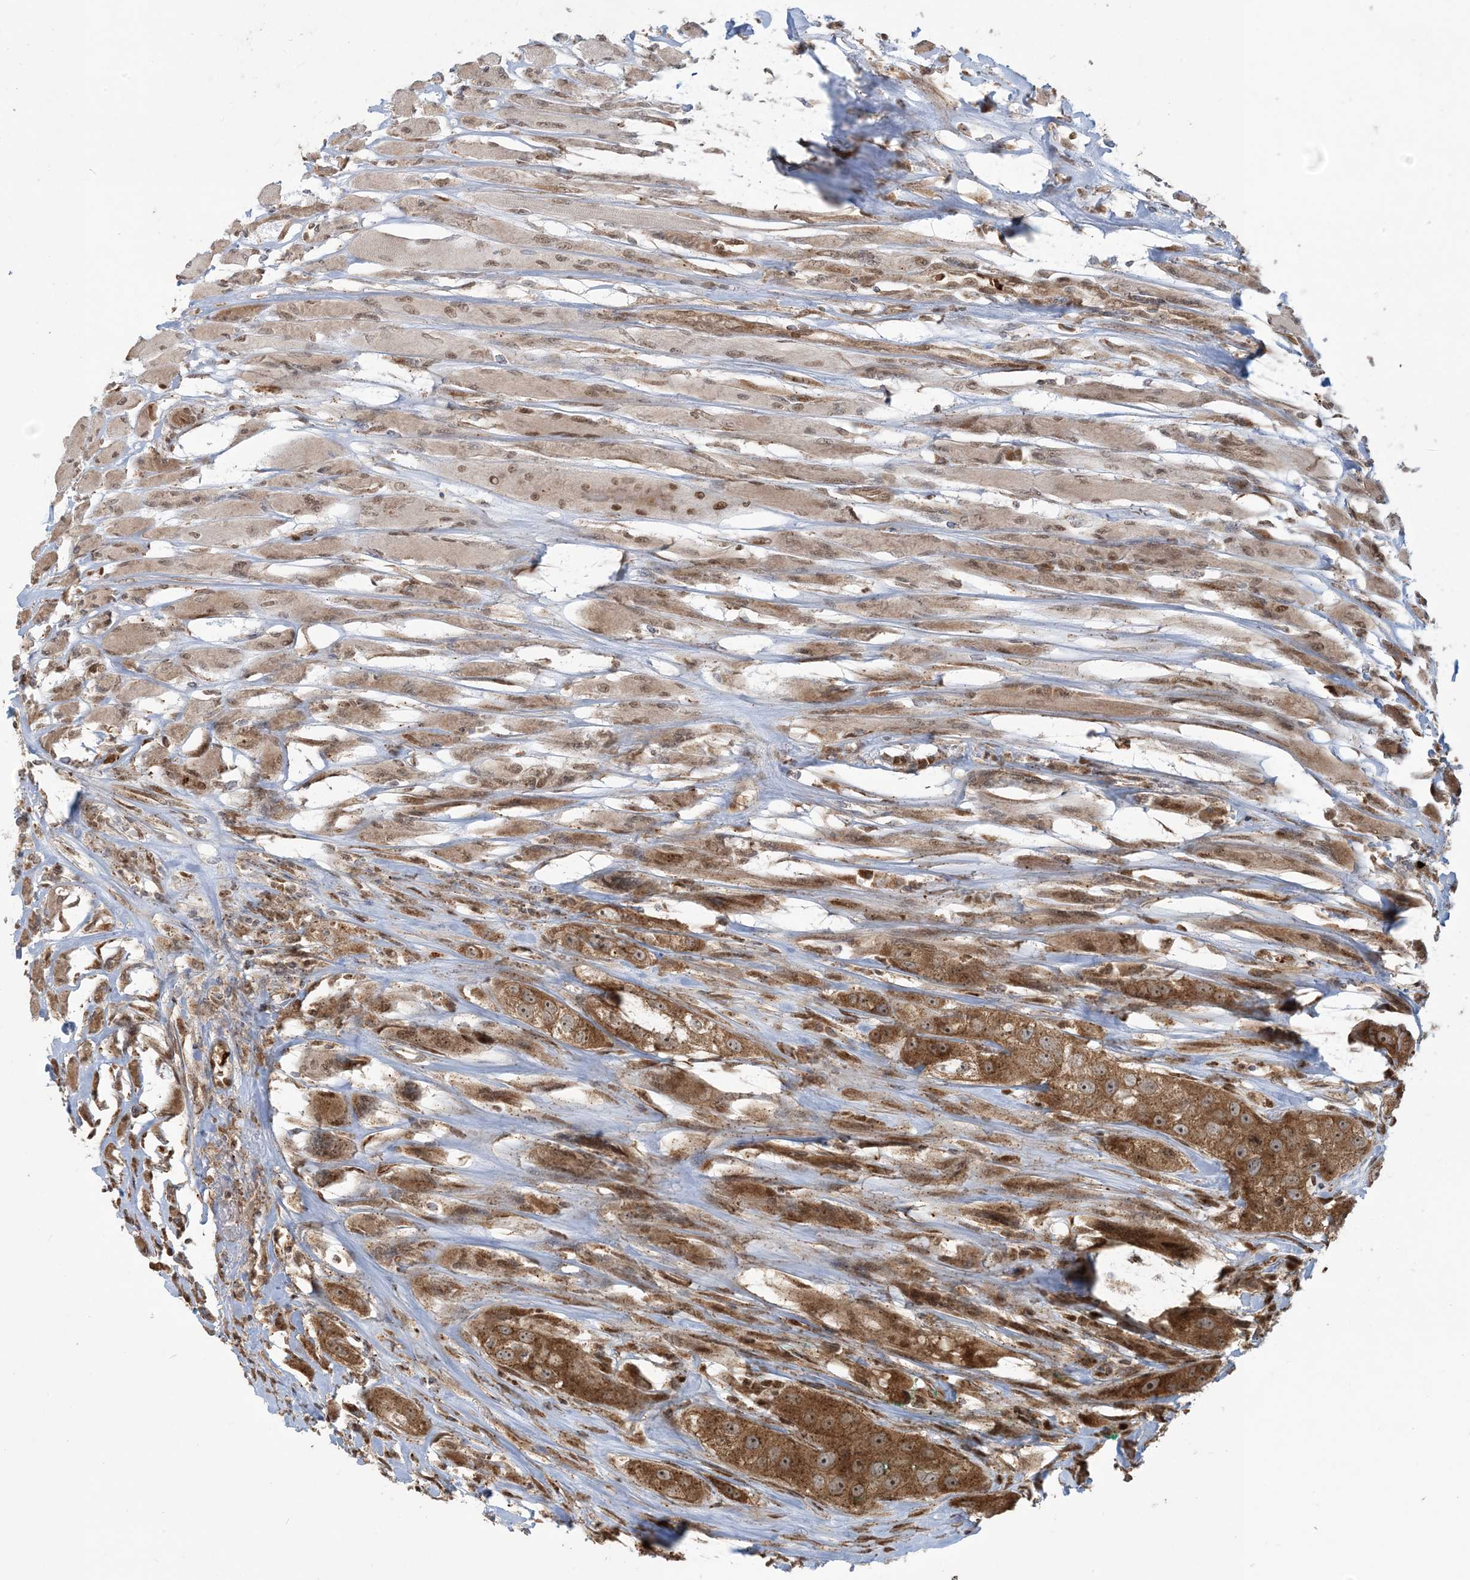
{"staining": {"intensity": "strong", "quantity": ">75%", "location": "cytoplasmic/membranous"}, "tissue": "head and neck cancer", "cell_type": "Tumor cells", "image_type": "cancer", "snomed": [{"axis": "morphology", "description": "Normal tissue, NOS"}, {"axis": "morphology", "description": "Squamous cell carcinoma, NOS"}, {"axis": "topography", "description": "Skeletal muscle"}, {"axis": "topography", "description": "Head-Neck"}], "caption": "Tumor cells display high levels of strong cytoplasmic/membranous staining in about >75% of cells in human head and neck cancer. (IHC, brightfield microscopy, high magnification).", "gene": "ABCF3", "patient": {"sex": "male", "age": 51}}